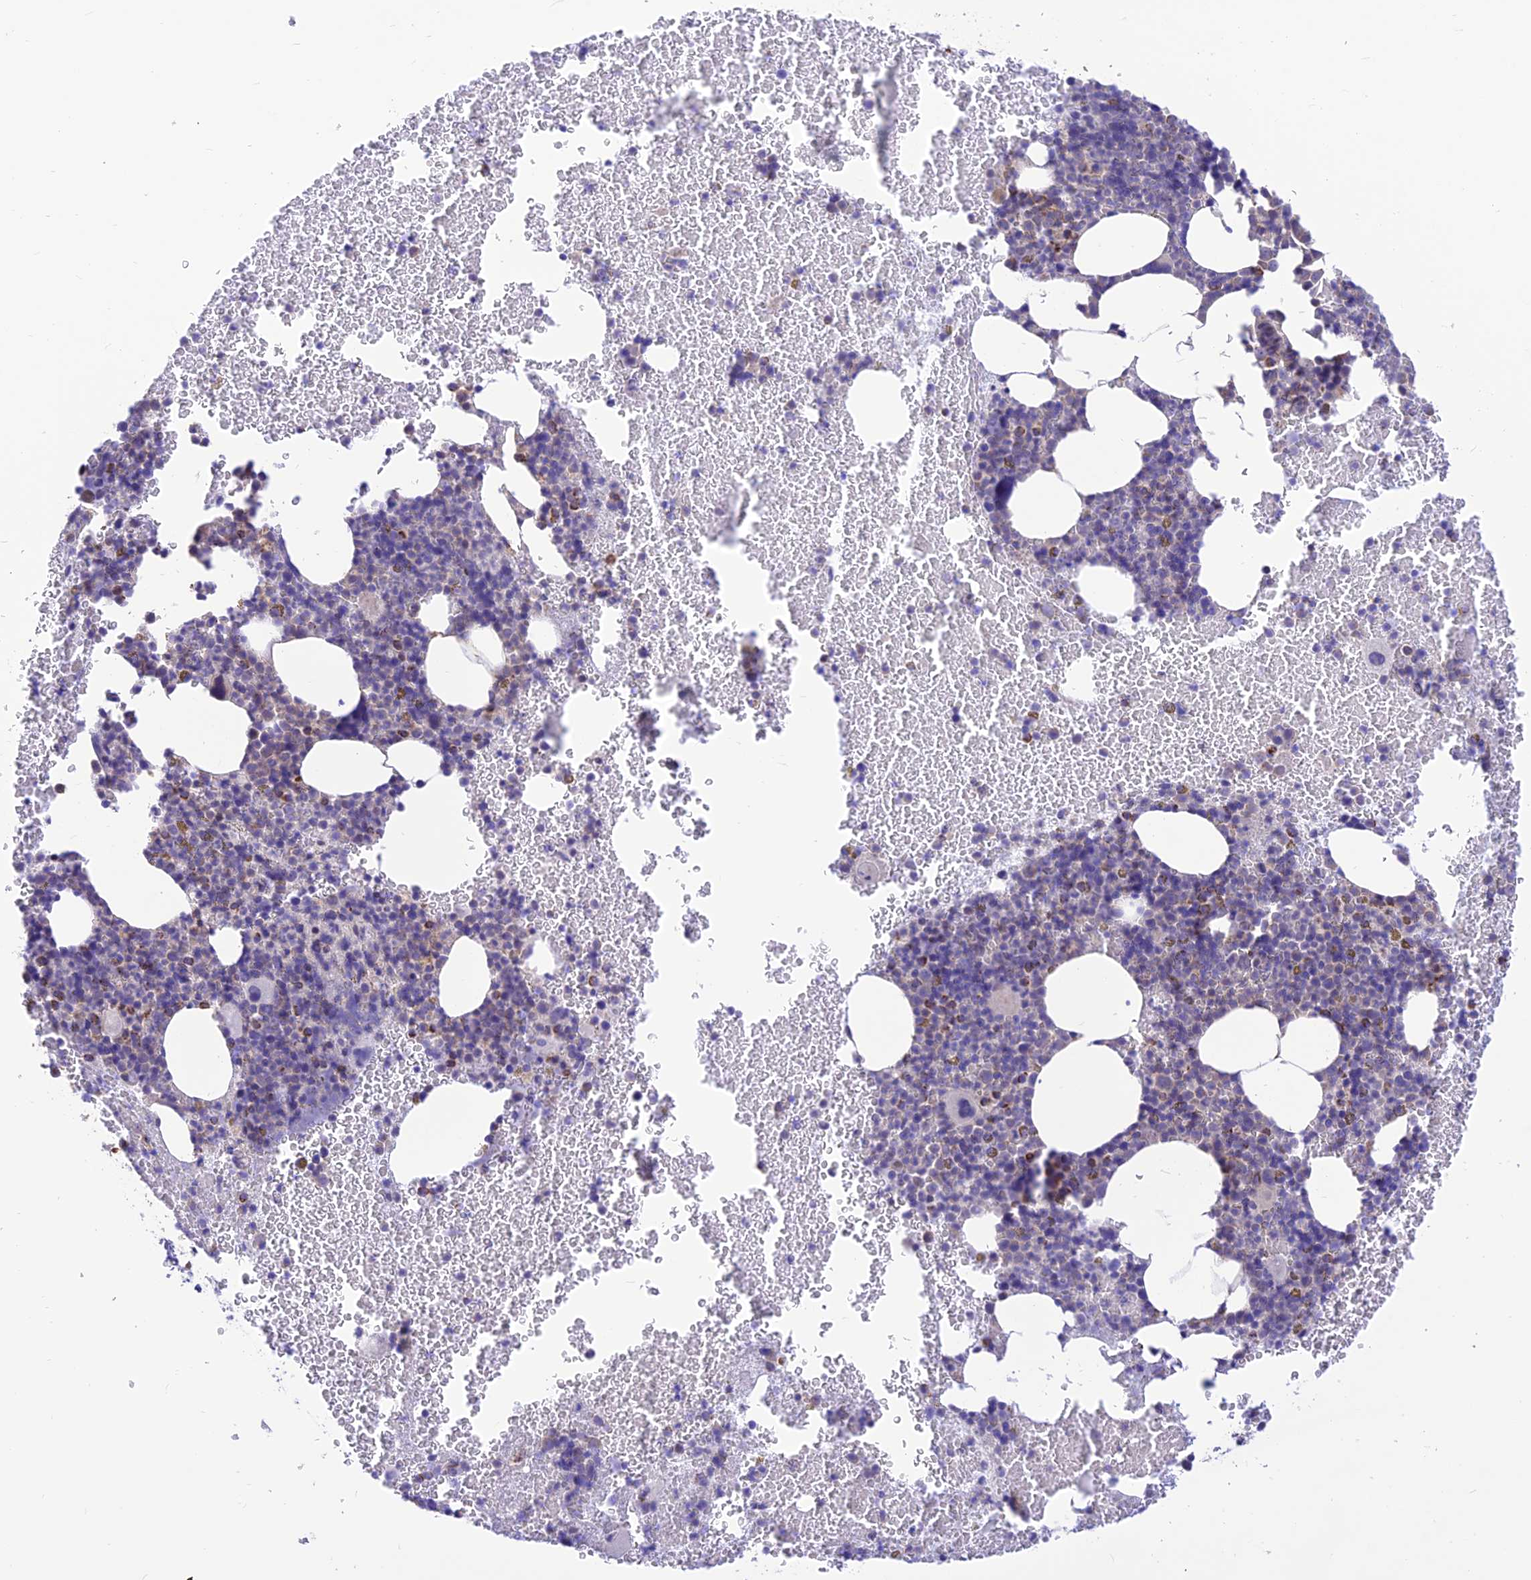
{"staining": {"intensity": "strong", "quantity": "<25%", "location": "cytoplasmic/membranous"}, "tissue": "bone marrow", "cell_type": "Hematopoietic cells", "image_type": "normal", "snomed": [{"axis": "morphology", "description": "Normal tissue, NOS"}, {"axis": "topography", "description": "Bone marrow"}], "caption": "Bone marrow stained with immunohistochemistry (IHC) shows strong cytoplasmic/membranous expression in approximately <25% of hematopoietic cells. (DAB (3,3'-diaminobenzidine) = brown stain, brightfield microscopy at high magnification).", "gene": "FAM186B", "patient": {"sex": "female", "age": 48}}